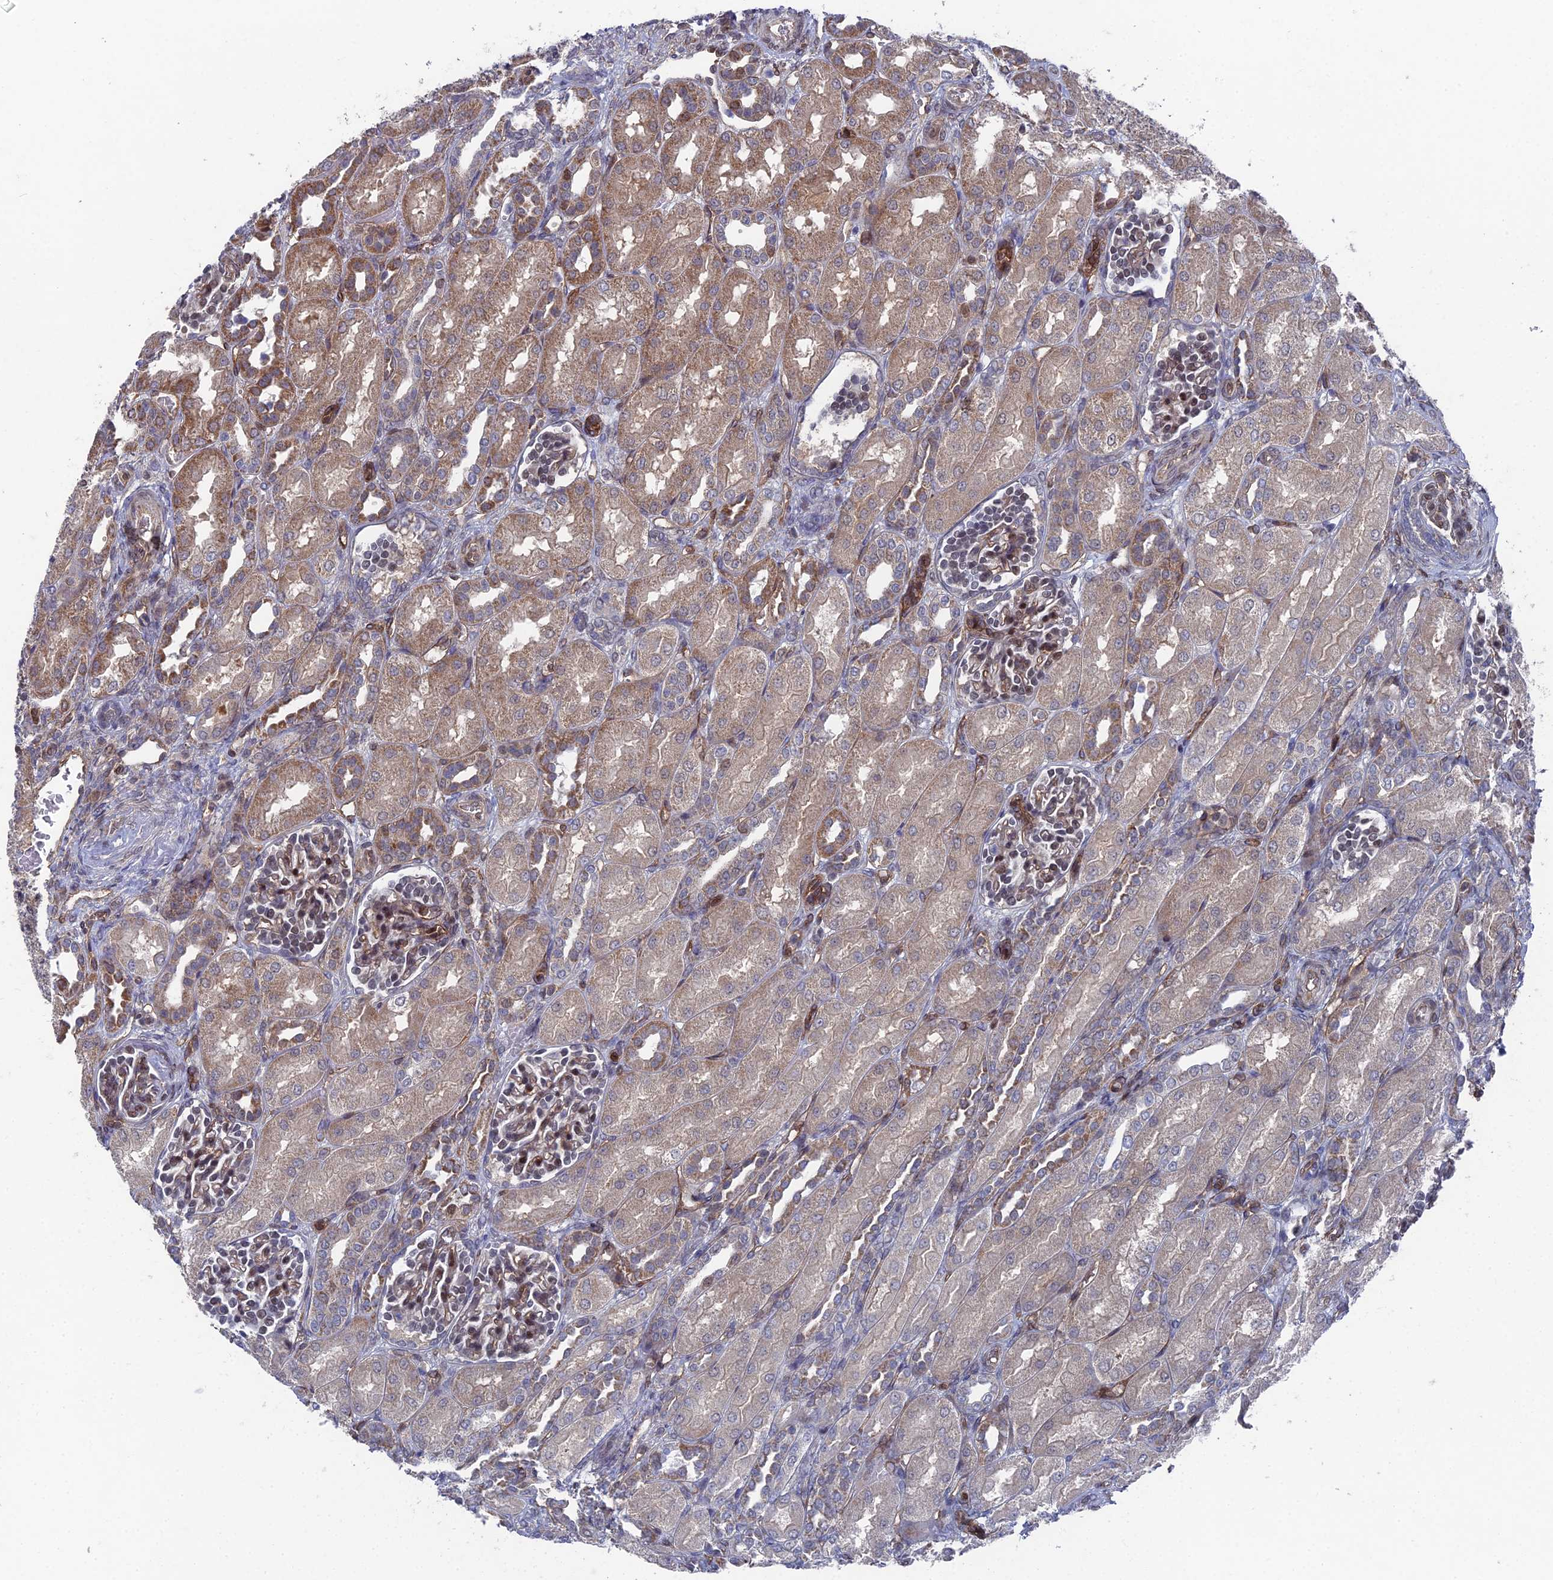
{"staining": {"intensity": "moderate", "quantity": "<25%", "location": "cytoplasmic/membranous,nuclear"}, "tissue": "kidney", "cell_type": "Cells in glomeruli", "image_type": "normal", "snomed": [{"axis": "morphology", "description": "Normal tissue, NOS"}, {"axis": "morphology", "description": "Neoplasm, malignant, NOS"}, {"axis": "topography", "description": "Kidney"}], "caption": "The histopathology image displays staining of benign kidney, revealing moderate cytoplasmic/membranous,nuclear protein positivity (brown color) within cells in glomeruli.", "gene": "UNC5D", "patient": {"sex": "female", "age": 1}}